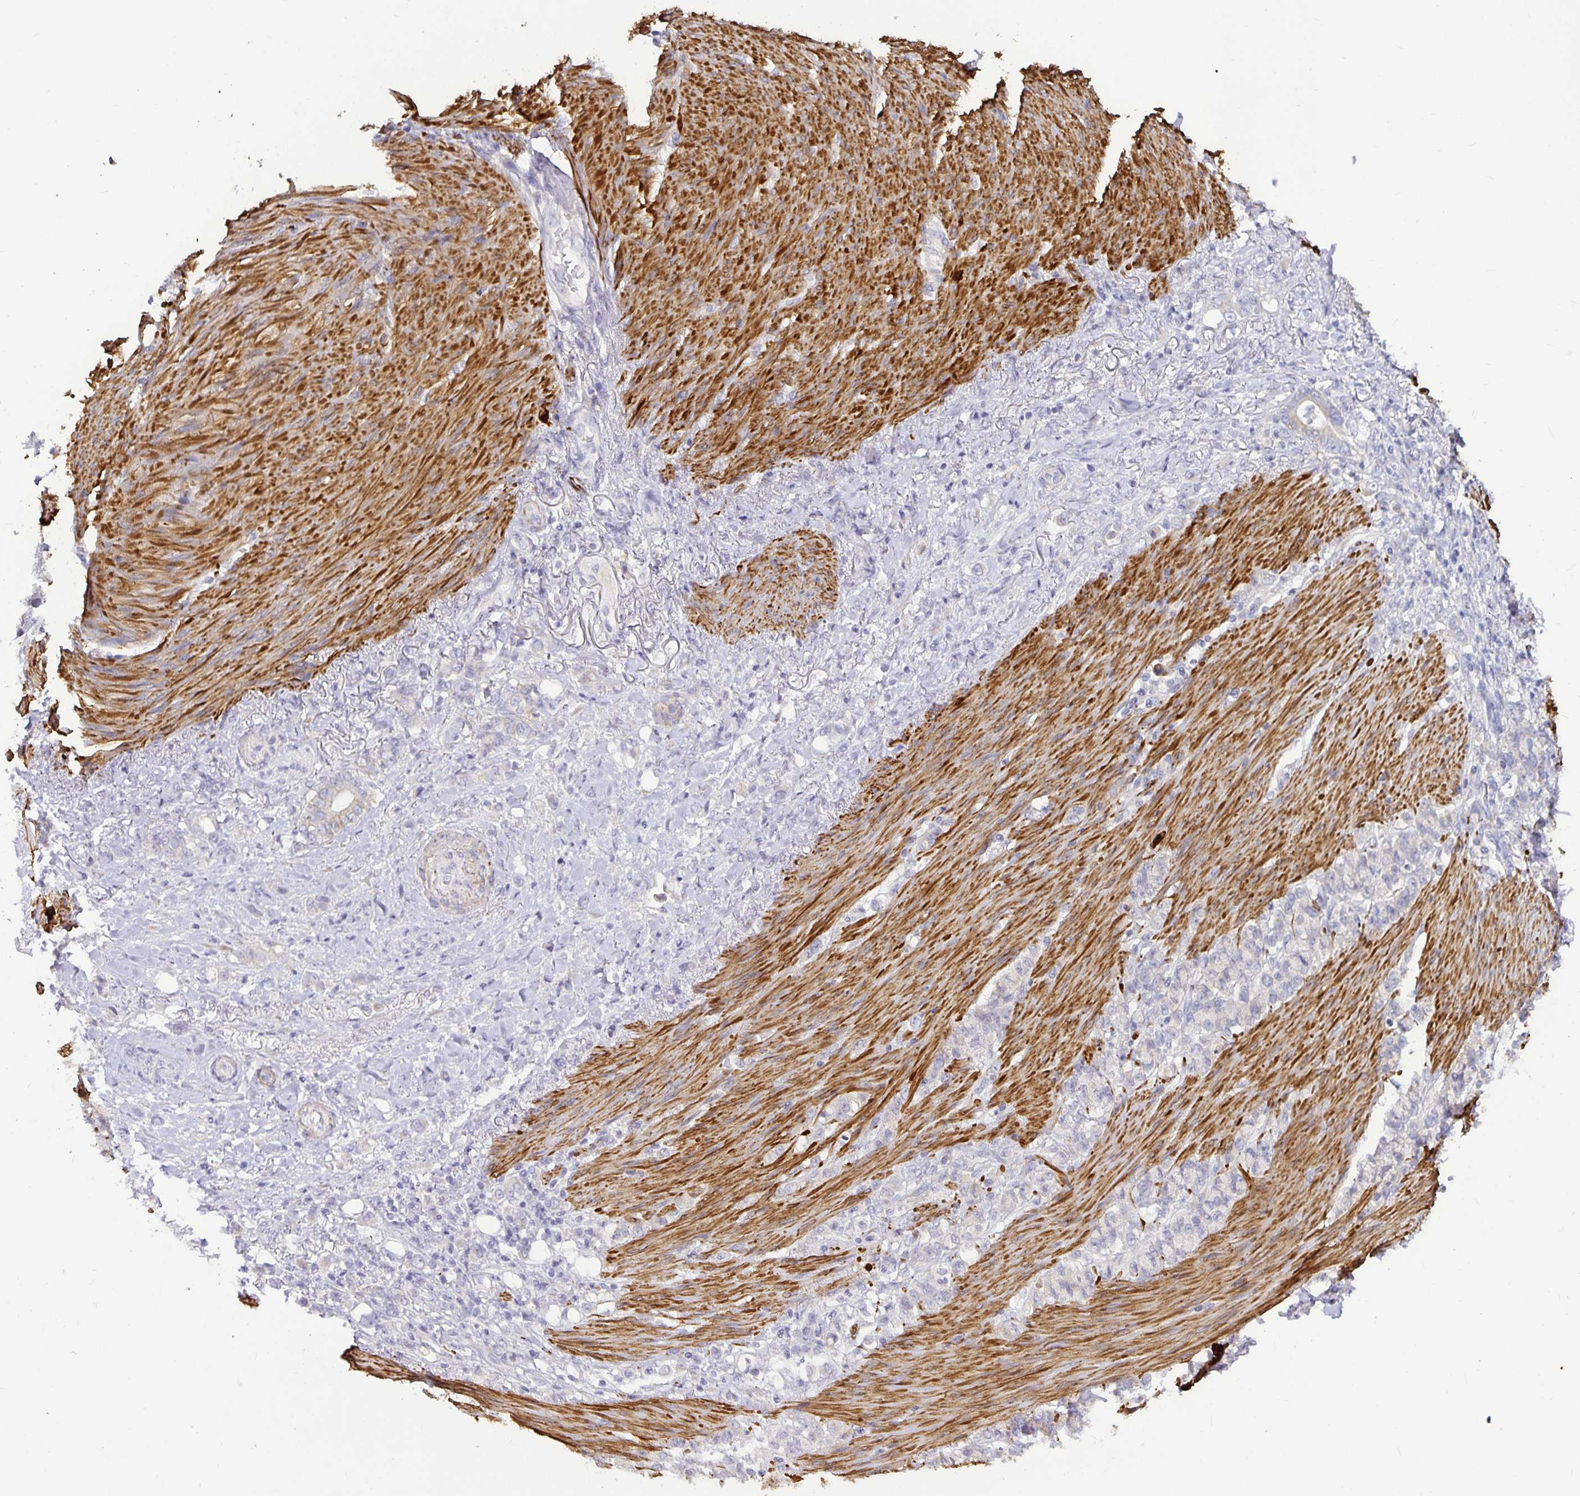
{"staining": {"intensity": "negative", "quantity": "none", "location": "none"}, "tissue": "stomach cancer", "cell_type": "Tumor cells", "image_type": "cancer", "snomed": [{"axis": "morphology", "description": "Adenocarcinoma, NOS"}, {"axis": "topography", "description": "Stomach"}], "caption": "An IHC image of adenocarcinoma (stomach) is shown. There is no staining in tumor cells of adenocarcinoma (stomach).", "gene": "CA12", "patient": {"sex": "female", "age": 79}}